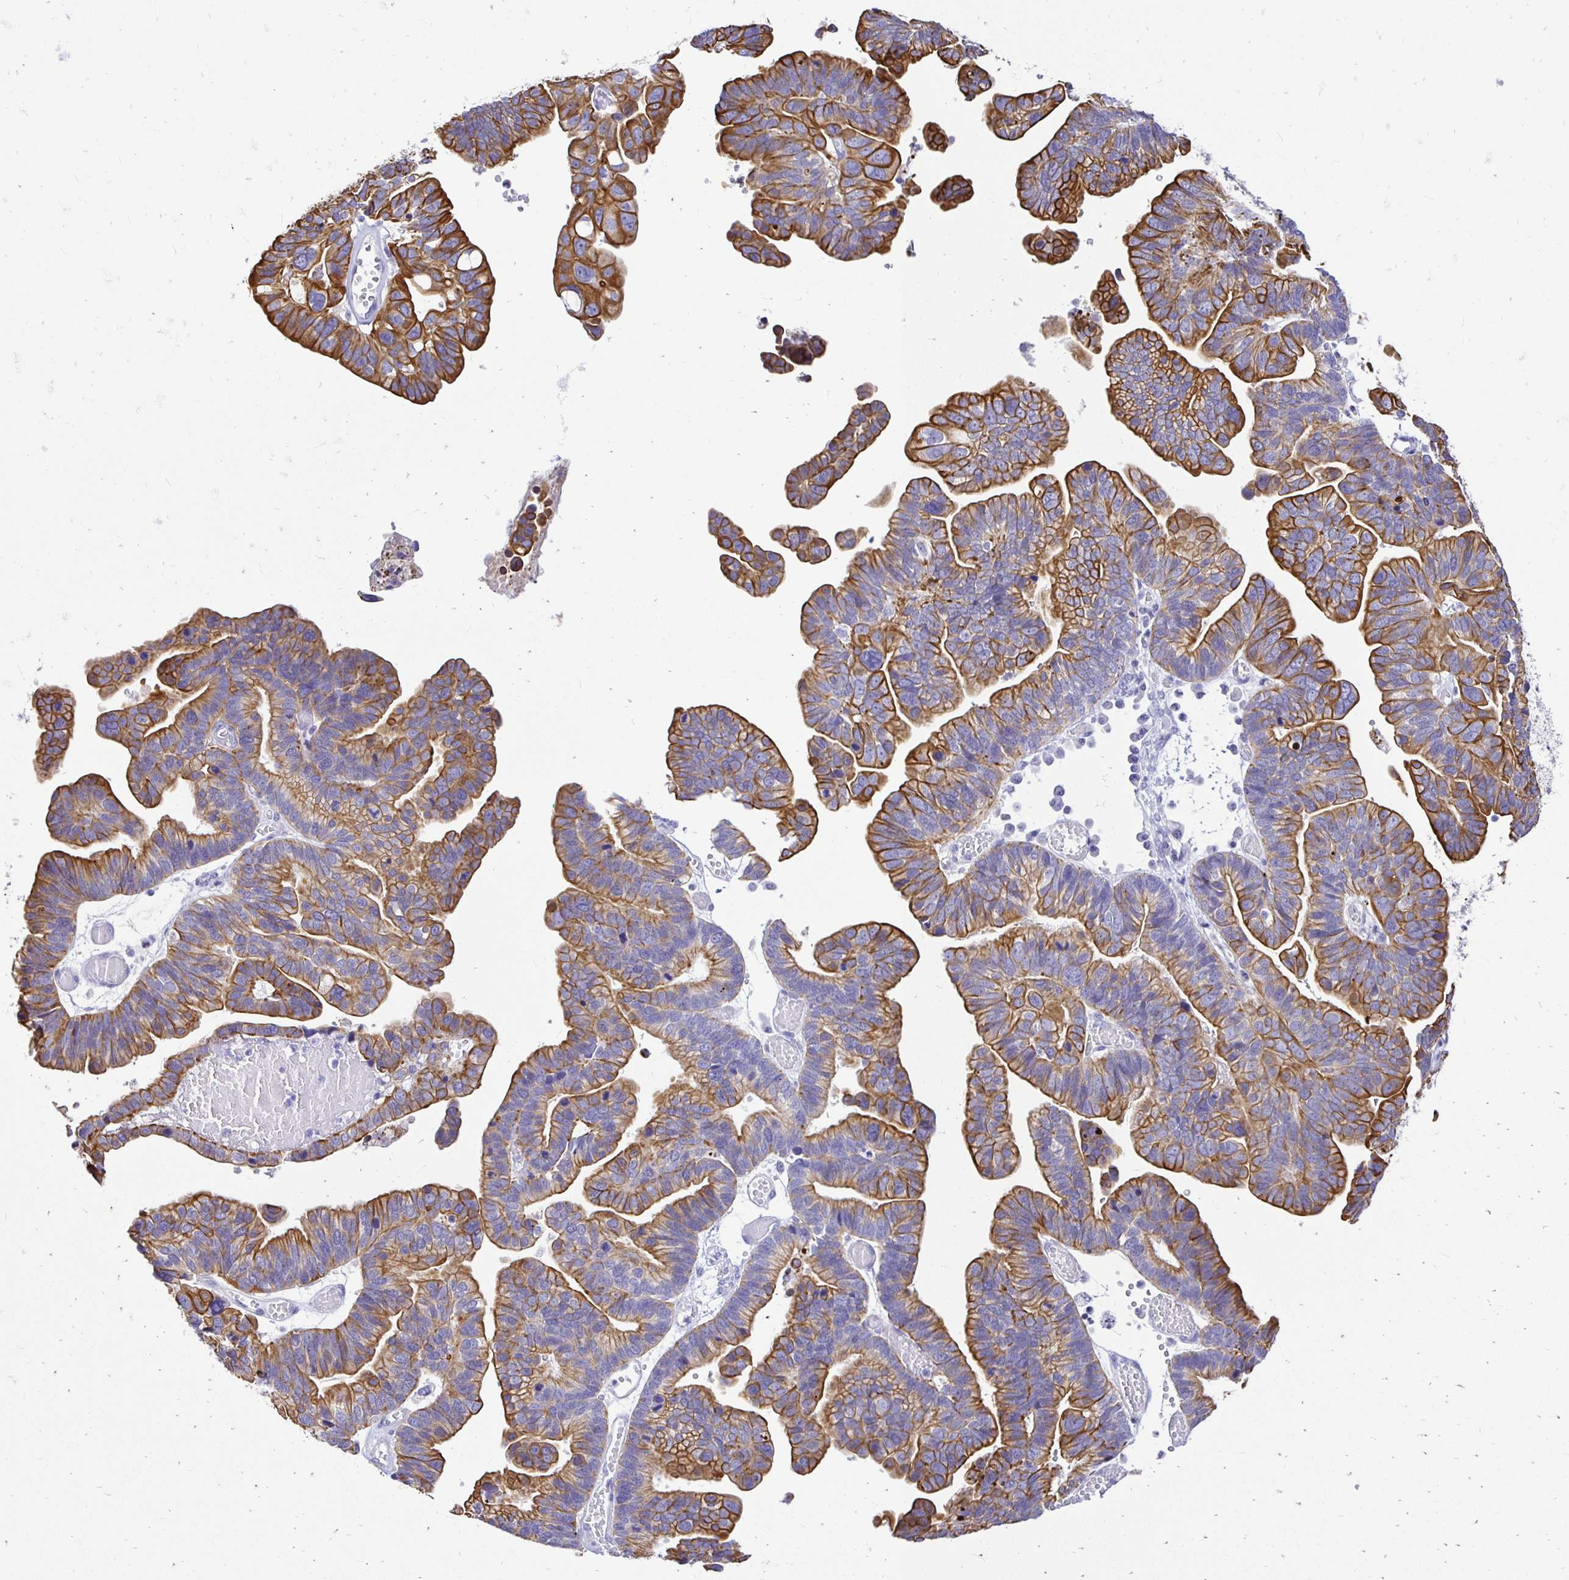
{"staining": {"intensity": "moderate", "quantity": ">75%", "location": "cytoplasmic/membranous"}, "tissue": "ovarian cancer", "cell_type": "Tumor cells", "image_type": "cancer", "snomed": [{"axis": "morphology", "description": "Cystadenocarcinoma, serous, NOS"}, {"axis": "topography", "description": "Ovary"}], "caption": "This is an image of immunohistochemistry (IHC) staining of ovarian cancer (serous cystadenocarcinoma), which shows moderate expression in the cytoplasmic/membranous of tumor cells.", "gene": "TAF1D", "patient": {"sex": "female", "age": 56}}